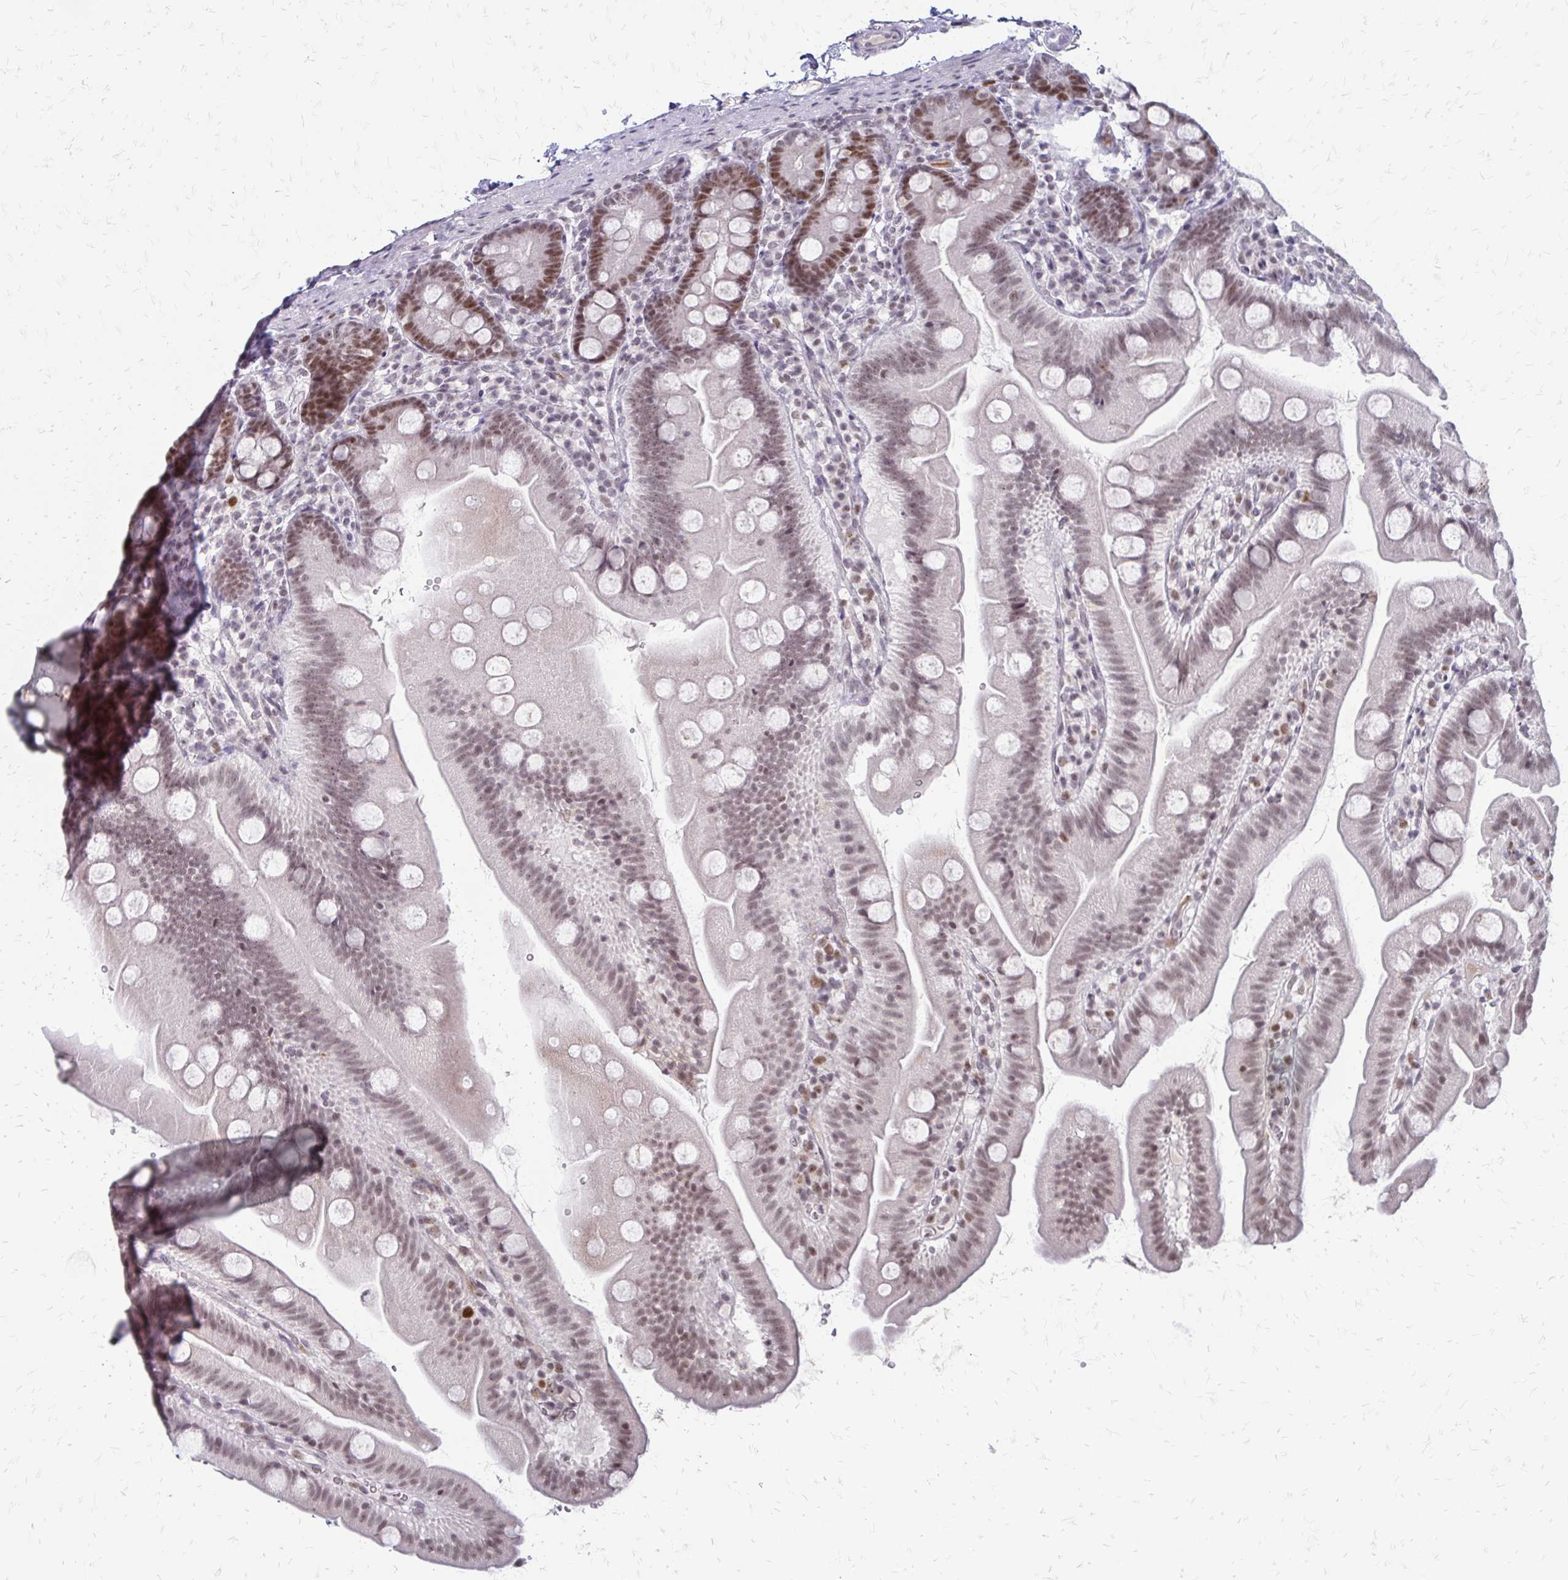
{"staining": {"intensity": "moderate", "quantity": ">75%", "location": "nuclear"}, "tissue": "small intestine", "cell_type": "Glandular cells", "image_type": "normal", "snomed": [{"axis": "morphology", "description": "Normal tissue, NOS"}, {"axis": "topography", "description": "Small intestine"}], "caption": "Small intestine stained for a protein (brown) demonstrates moderate nuclear positive expression in about >75% of glandular cells.", "gene": "EED", "patient": {"sex": "female", "age": 68}}